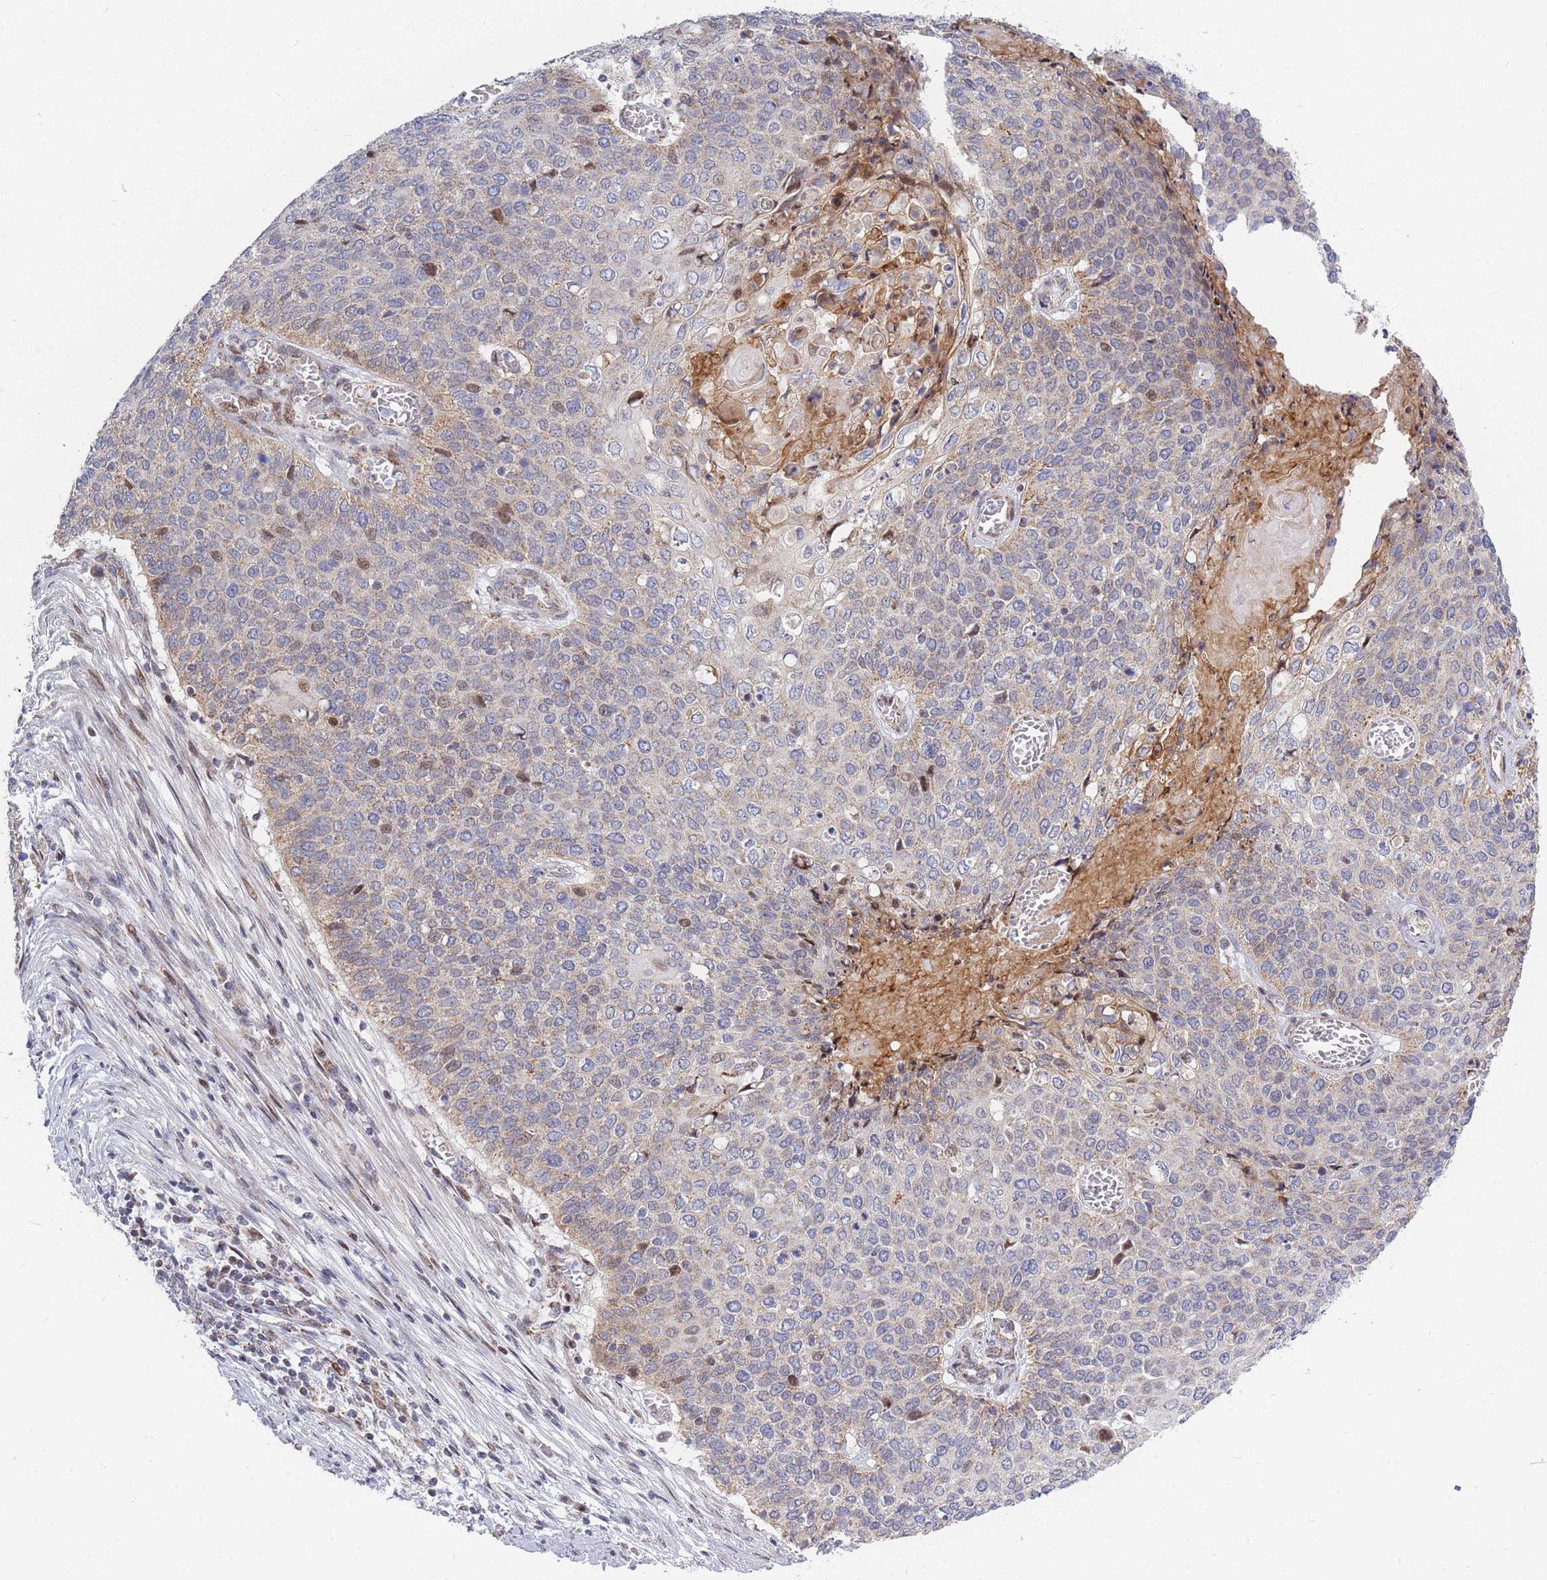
{"staining": {"intensity": "moderate", "quantity": "<25%", "location": "cytoplasmic/membranous"}, "tissue": "cervical cancer", "cell_type": "Tumor cells", "image_type": "cancer", "snomed": [{"axis": "morphology", "description": "Squamous cell carcinoma, NOS"}, {"axis": "topography", "description": "Cervix"}], "caption": "Cervical cancer was stained to show a protein in brown. There is low levels of moderate cytoplasmic/membranous staining in about <25% of tumor cells.", "gene": "MOB4", "patient": {"sex": "female", "age": 39}}